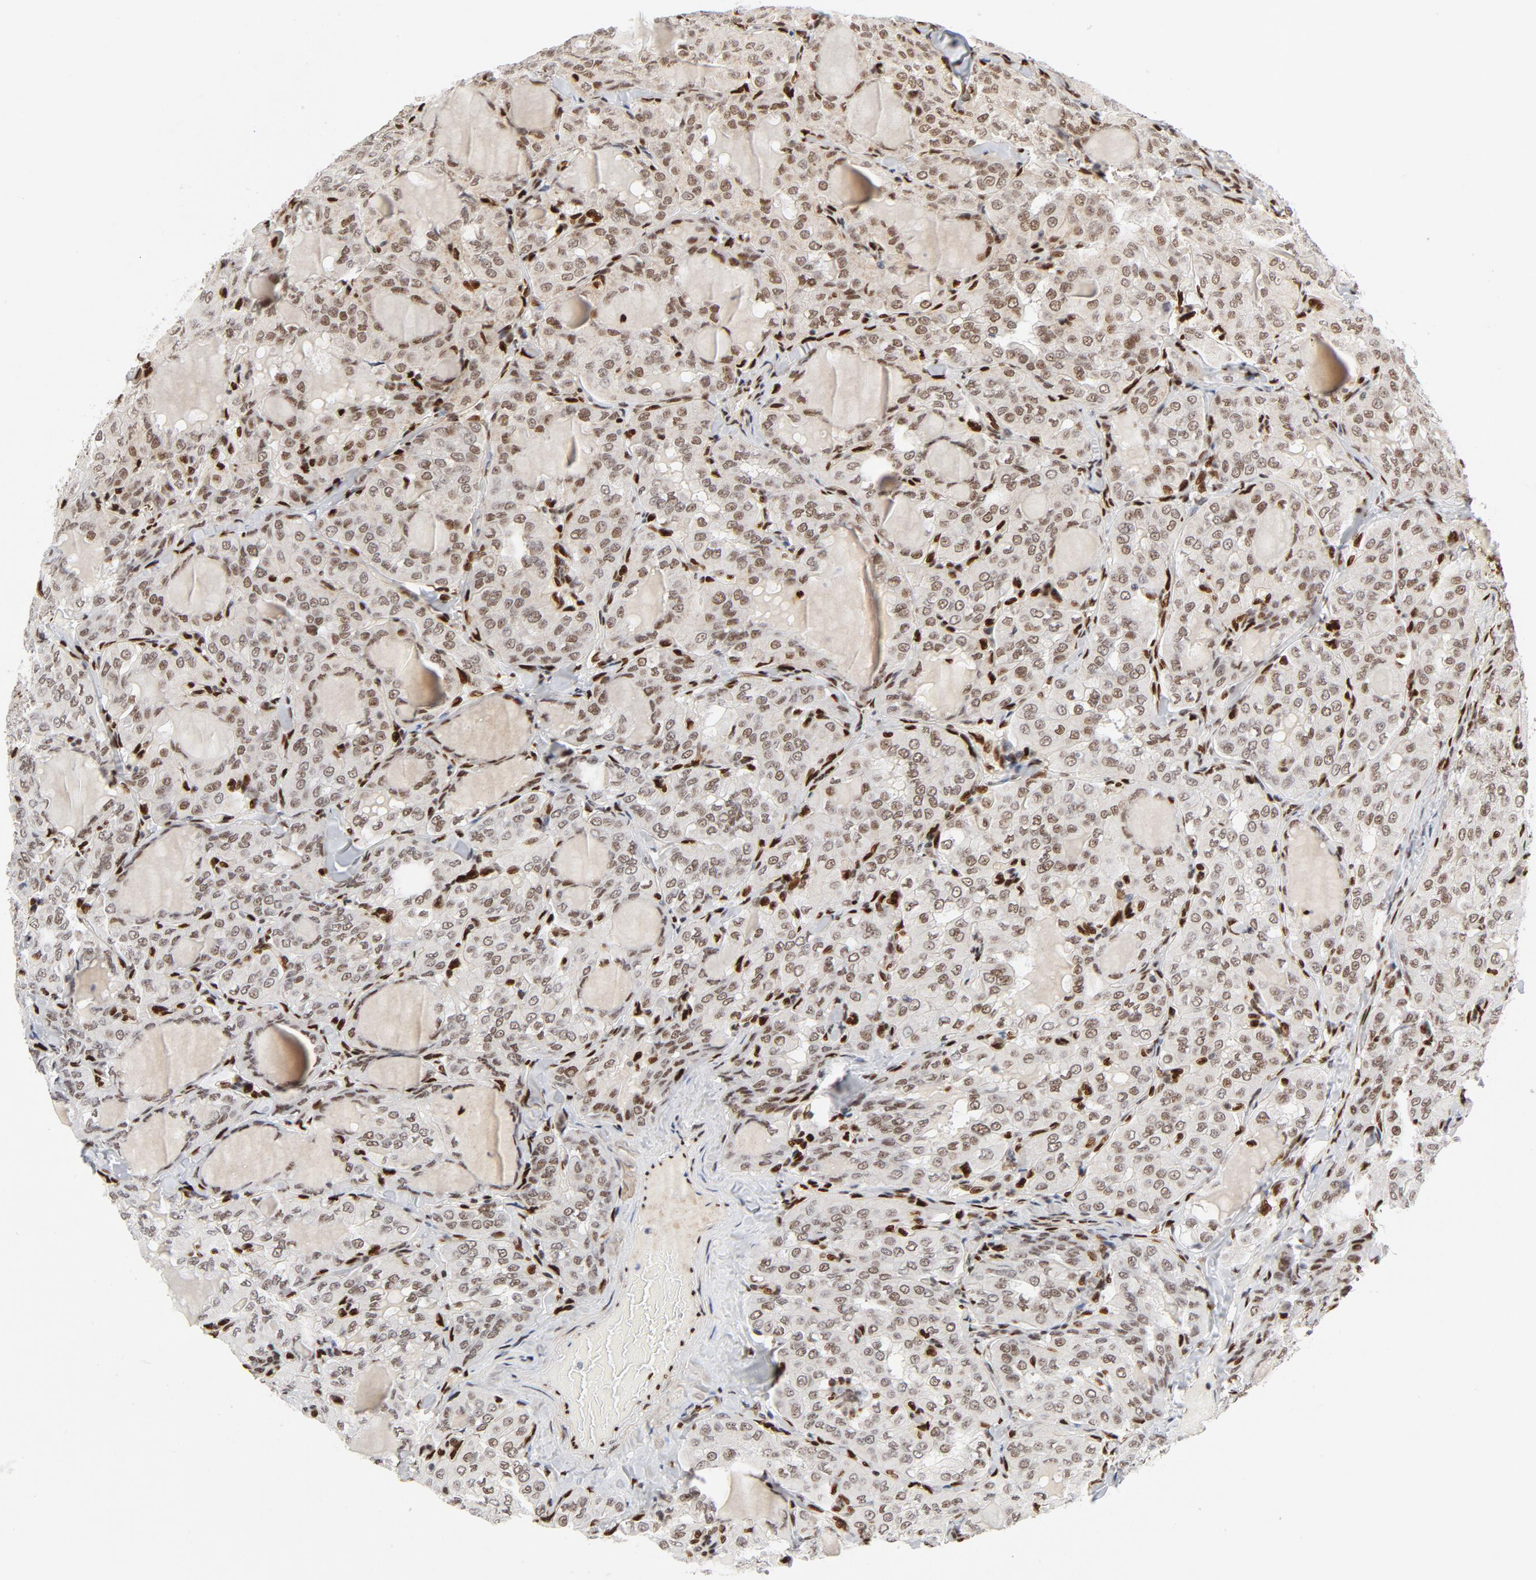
{"staining": {"intensity": "weak", "quantity": "25%-75%", "location": "nuclear"}, "tissue": "thyroid cancer", "cell_type": "Tumor cells", "image_type": "cancer", "snomed": [{"axis": "morphology", "description": "Papillary adenocarcinoma, NOS"}, {"axis": "topography", "description": "Thyroid gland"}], "caption": "Approximately 25%-75% of tumor cells in human thyroid cancer (papillary adenocarcinoma) reveal weak nuclear protein positivity as visualized by brown immunohistochemical staining.", "gene": "MEF2A", "patient": {"sex": "male", "age": 20}}